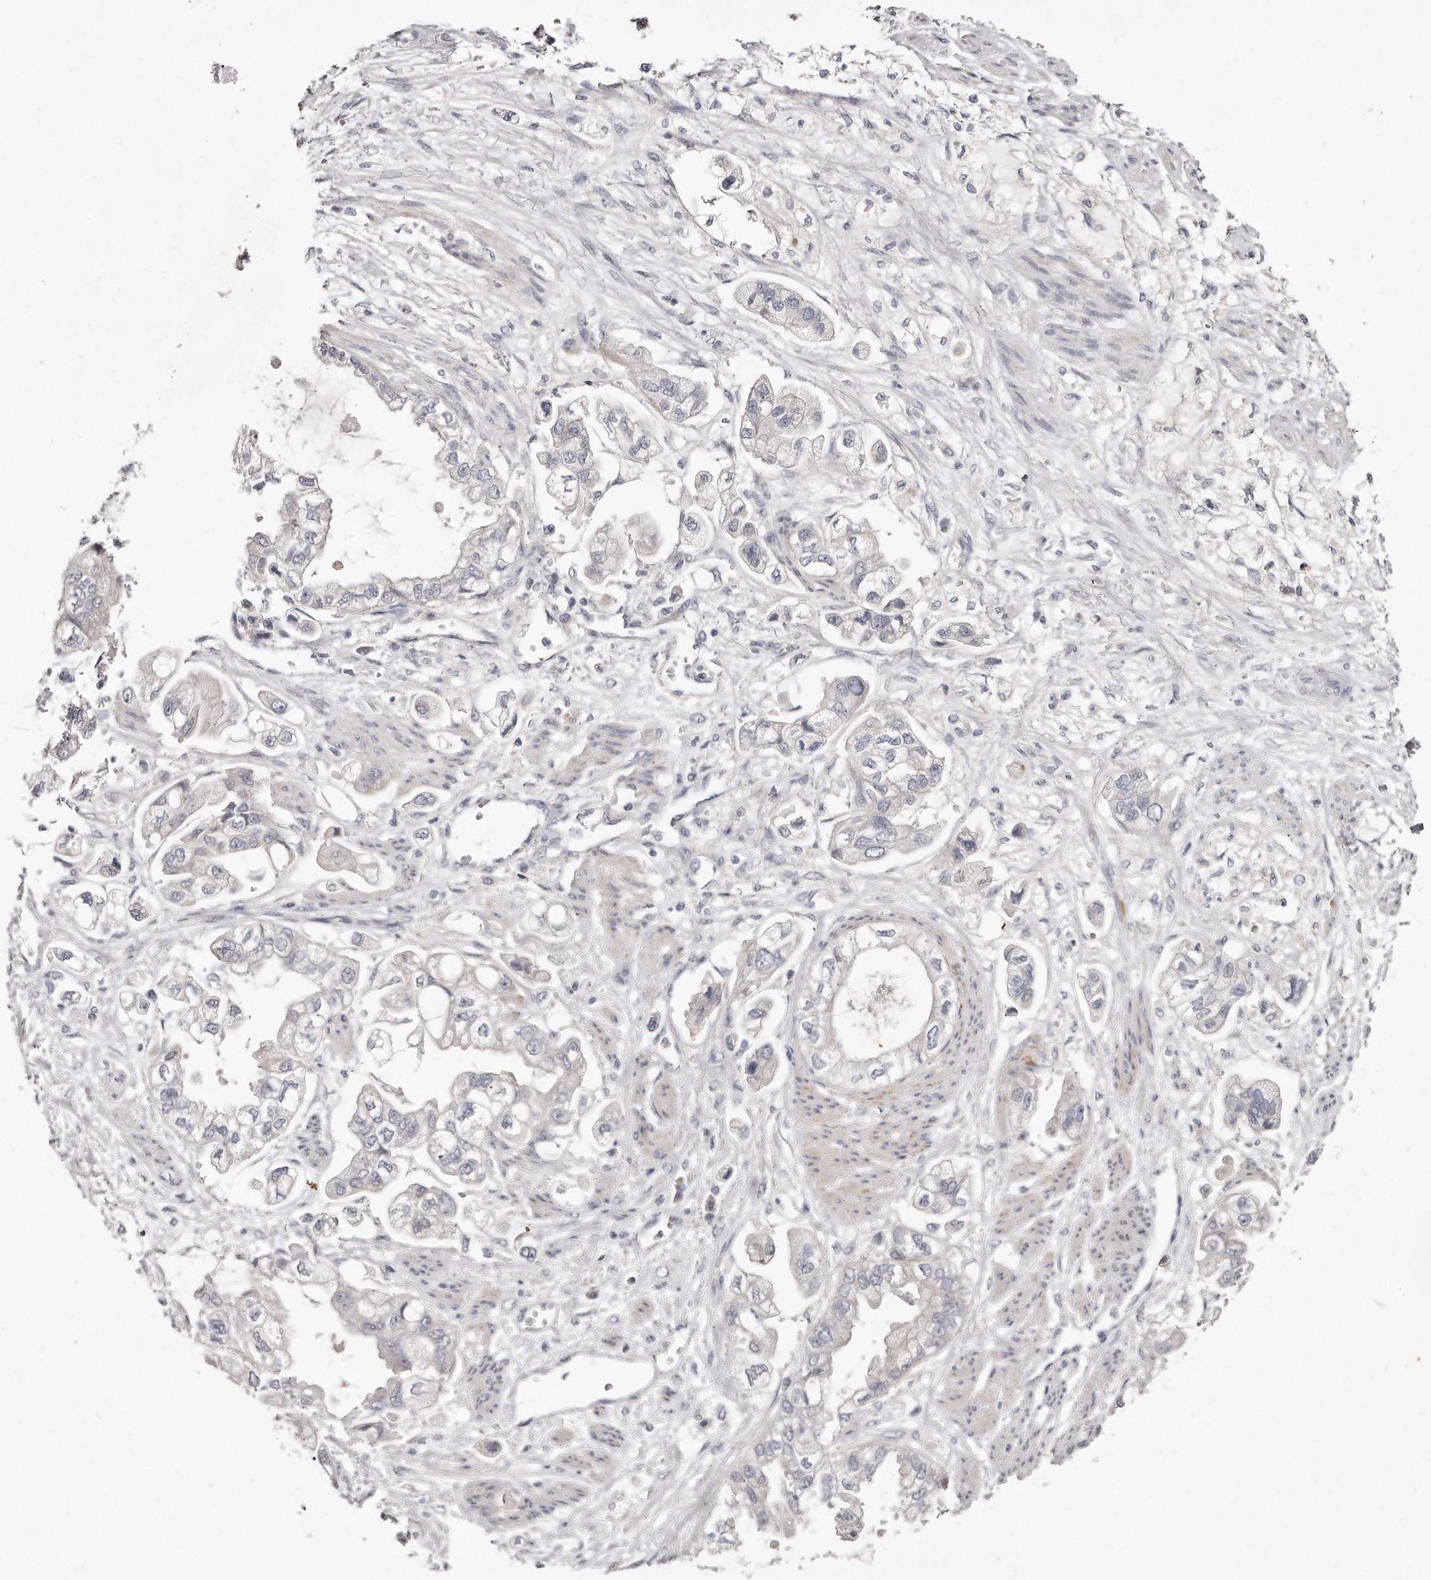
{"staining": {"intensity": "negative", "quantity": "none", "location": "none"}, "tissue": "stomach cancer", "cell_type": "Tumor cells", "image_type": "cancer", "snomed": [{"axis": "morphology", "description": "Adenocarcinoma, NOS"}, {"axis": "topography", "description": "Stomach"}], "caption": "IHC image of human stomach cancer stained for a protein (brown), which exhibits no positivity in tumor cells.", "gene": "TTLL4", "patient": {"sex": "male", "age": 62}}